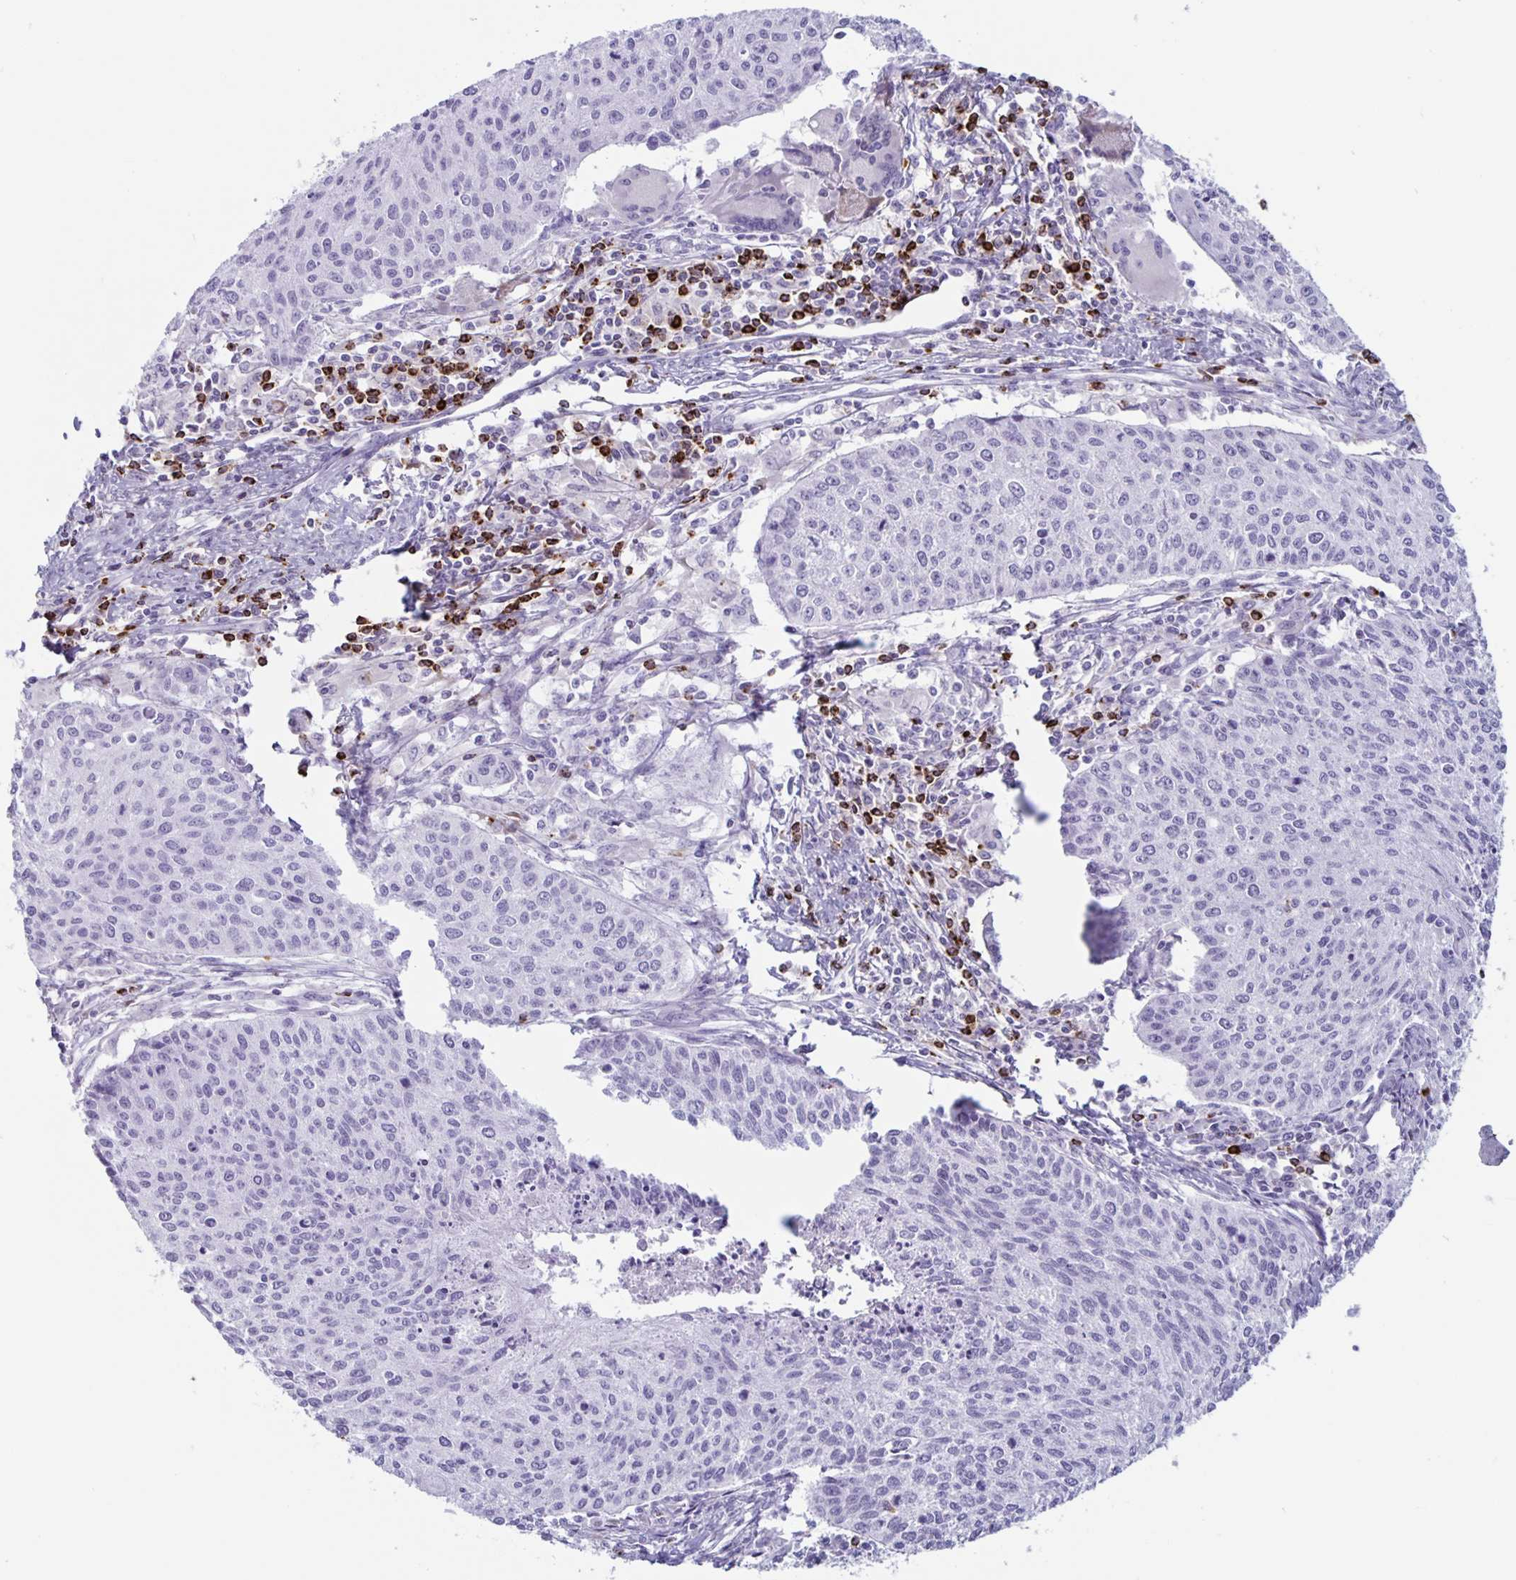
{"staining": {"intensity": "negative", "quantity": "none", "location": "none"}, "tissue": "cervical cancer", "cell_type": "Tumor cells", "image_type": "cancer", "snomed": [{"axis": "morphology", "description": "Squamous cell carcinoma, NOS"}, {"axis": "topography", "description": "Cervix"}], "caption": "Histopathology image shows no significant protein positivity in tumor cells of cervical cancer.", "gene": "GZMK", "patient": {"sex": "female", "age": 38}}